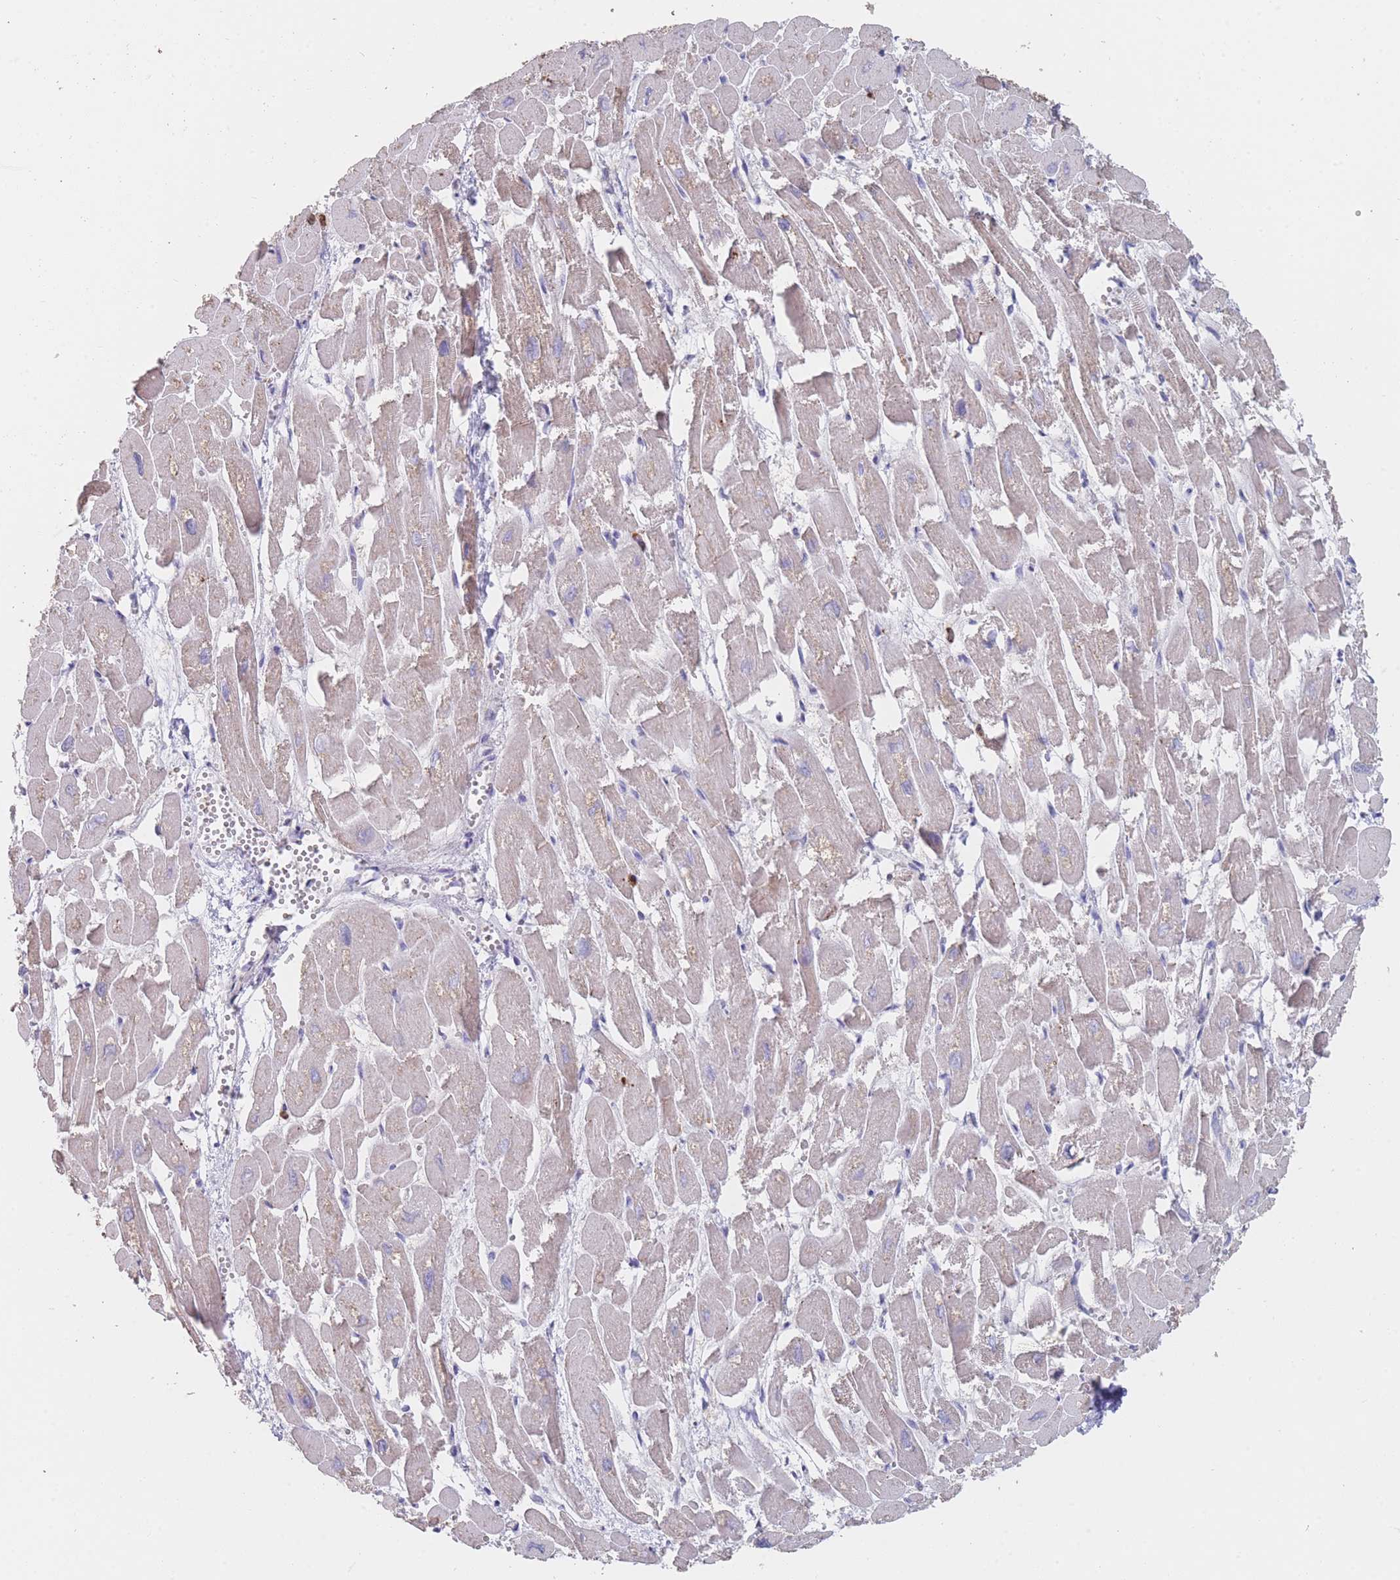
{"staining": {"intensity": "weak", "quantity": "<25%", "location": "cytoplasmic/membranous"}, "tissue": "heart muscle", "cell_type": "Cardiomyocytes", "image_type": "normal", "snomed": [{"axis": "morphology", "description": "Normal tissue, NOS"}, {"axis": "topography", "description": "Heart"}], "caption": "This image is of benign heart muscle stained with immunohistochemistry to label a protein in brown with the nuclei are counter-stained blue. There is no staining in cardiomyocytes. The staining was performed using DAB to visualize the protein expression in brown, while the nuclei were stained in blue with hematoxylin (Magnification: 20x).", "gene": "CLEC12A", "patient": {"sex": "male", "age": 54}}